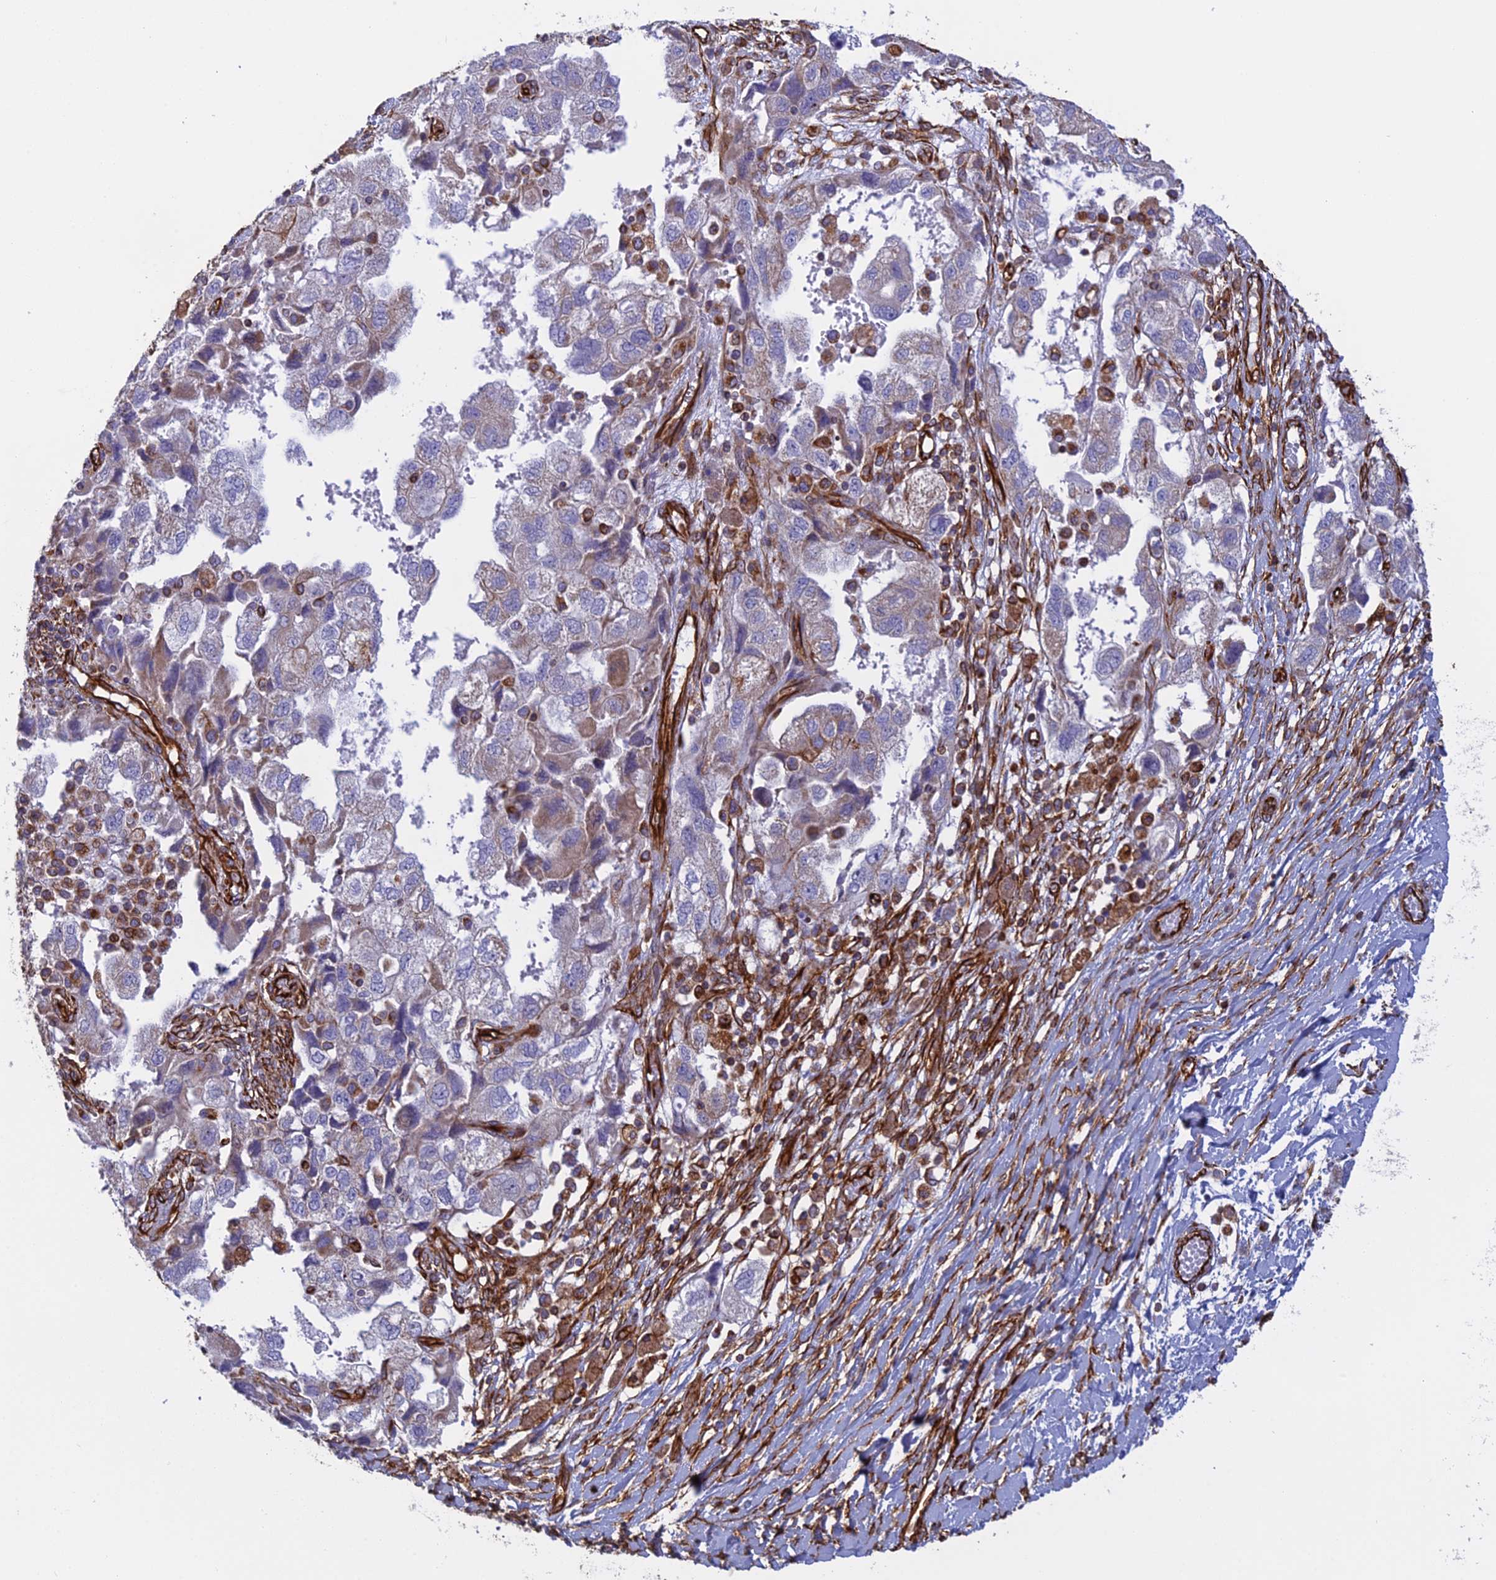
{"staining": {"intensity": "negative", "quantity": "none", "location": "none"}, "tissue": "ovarian cancer", "cell_type": "Tumor cells", "image_type": "cancer", "snomed": [{"axis": "morphology", "description": "Carcinoma, NOS"}, {"axis": "morphology", "description": "Cystadenocarcinoma, serous, NOS"}, {"axis": "topography", "description": "Ovary"}], "caption": "Ovarian serous cystadenocarcinoma was stained to show a protein in brown. There is no significant positivity in tumor cells.", "gene": "FBXL20", "patient": {"sex": "female", "age": 69}}